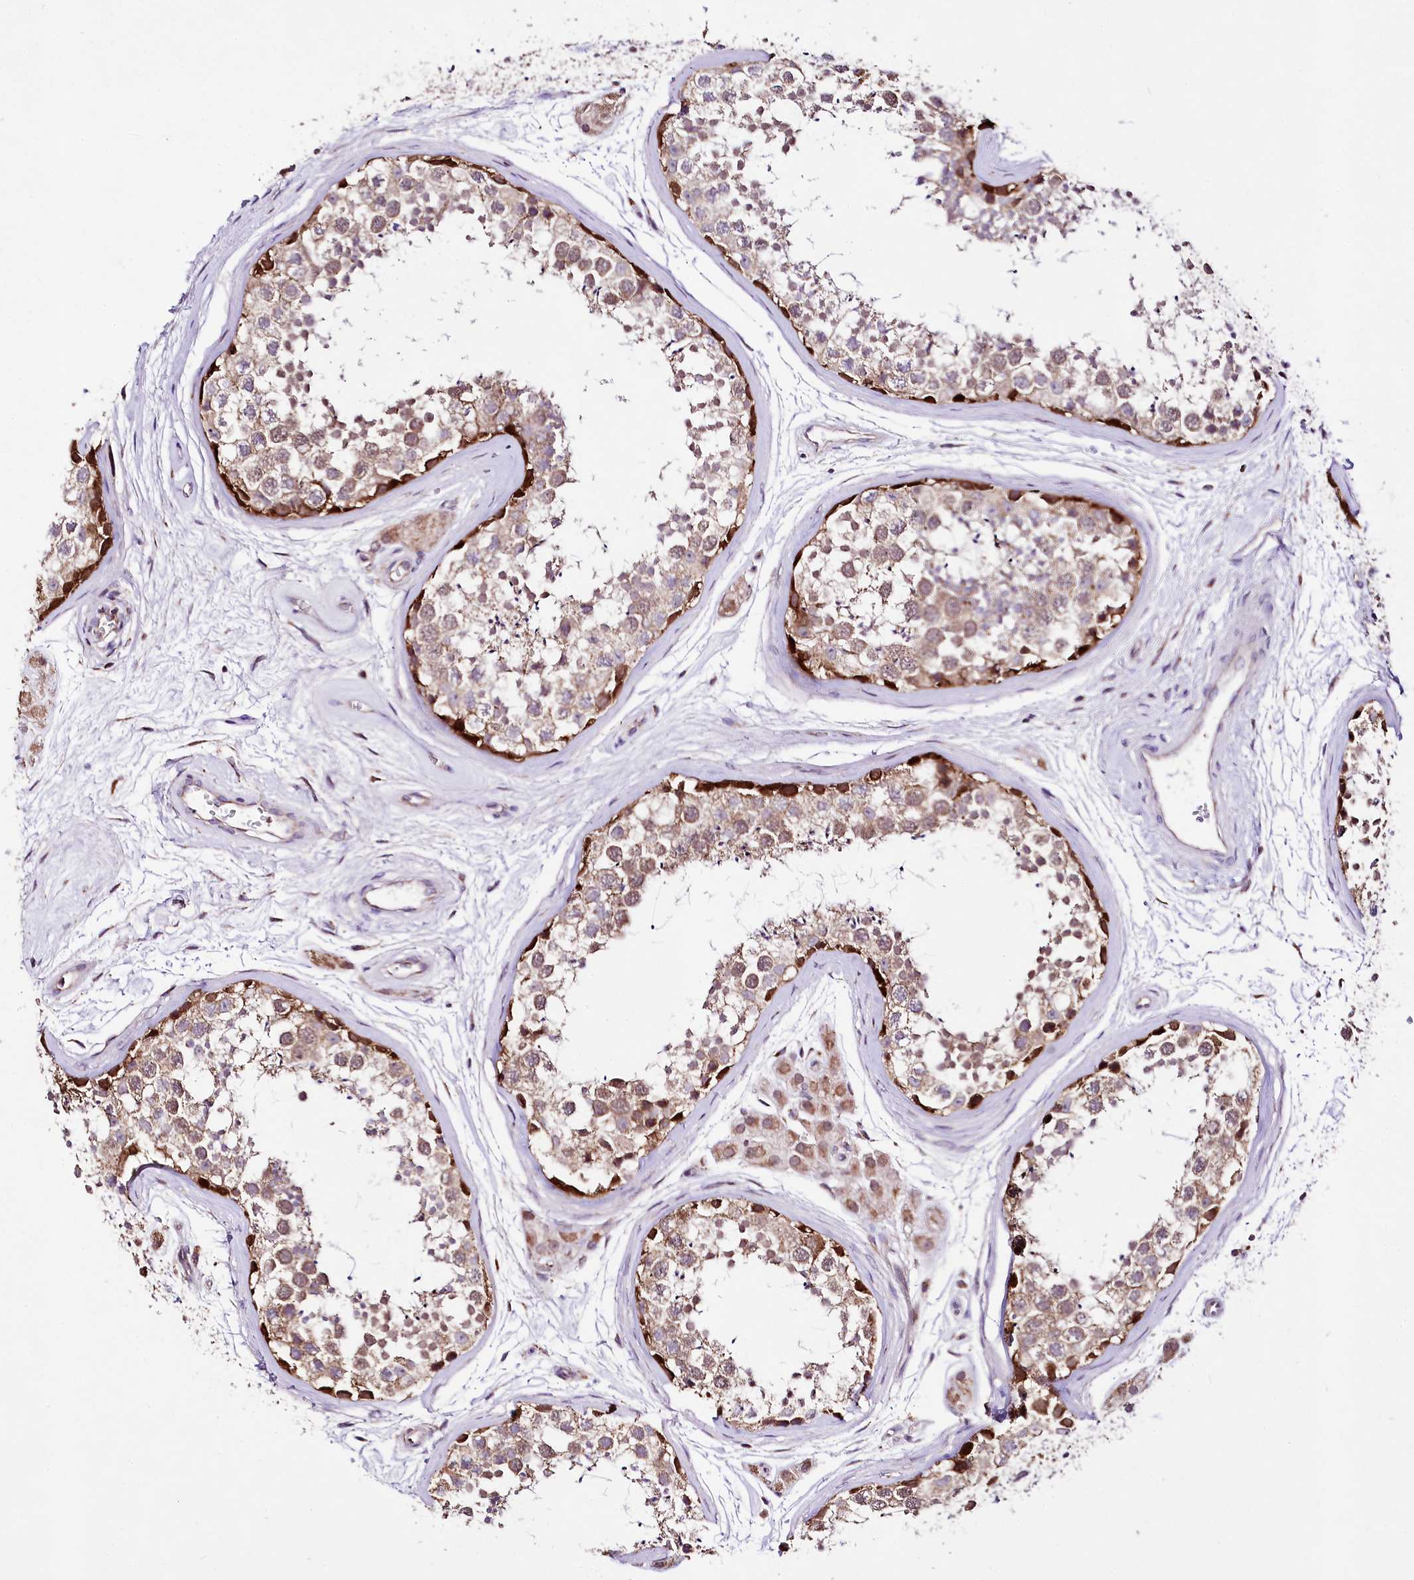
{"staining": {"intensity": "strong", "quantity": ">75%", "location": "cytoplasmic/membranous"}, "tissue": "testis", "cell_type": "Cells in seminiferous ducts", "image_type": "normal", "snomed": [{"axis": "morphology", "description": "Normal tissue, NOS"}, {"axis": "topography", "description": "Testis"}], "caption": "IHC of benign human testis demonstrates high levels of strong cytoplasmic/membranous expression in about >75% of cells in seminiferous ducts.", "gene": "ATE1", "patient": {"sex": "male", "age": 56}}